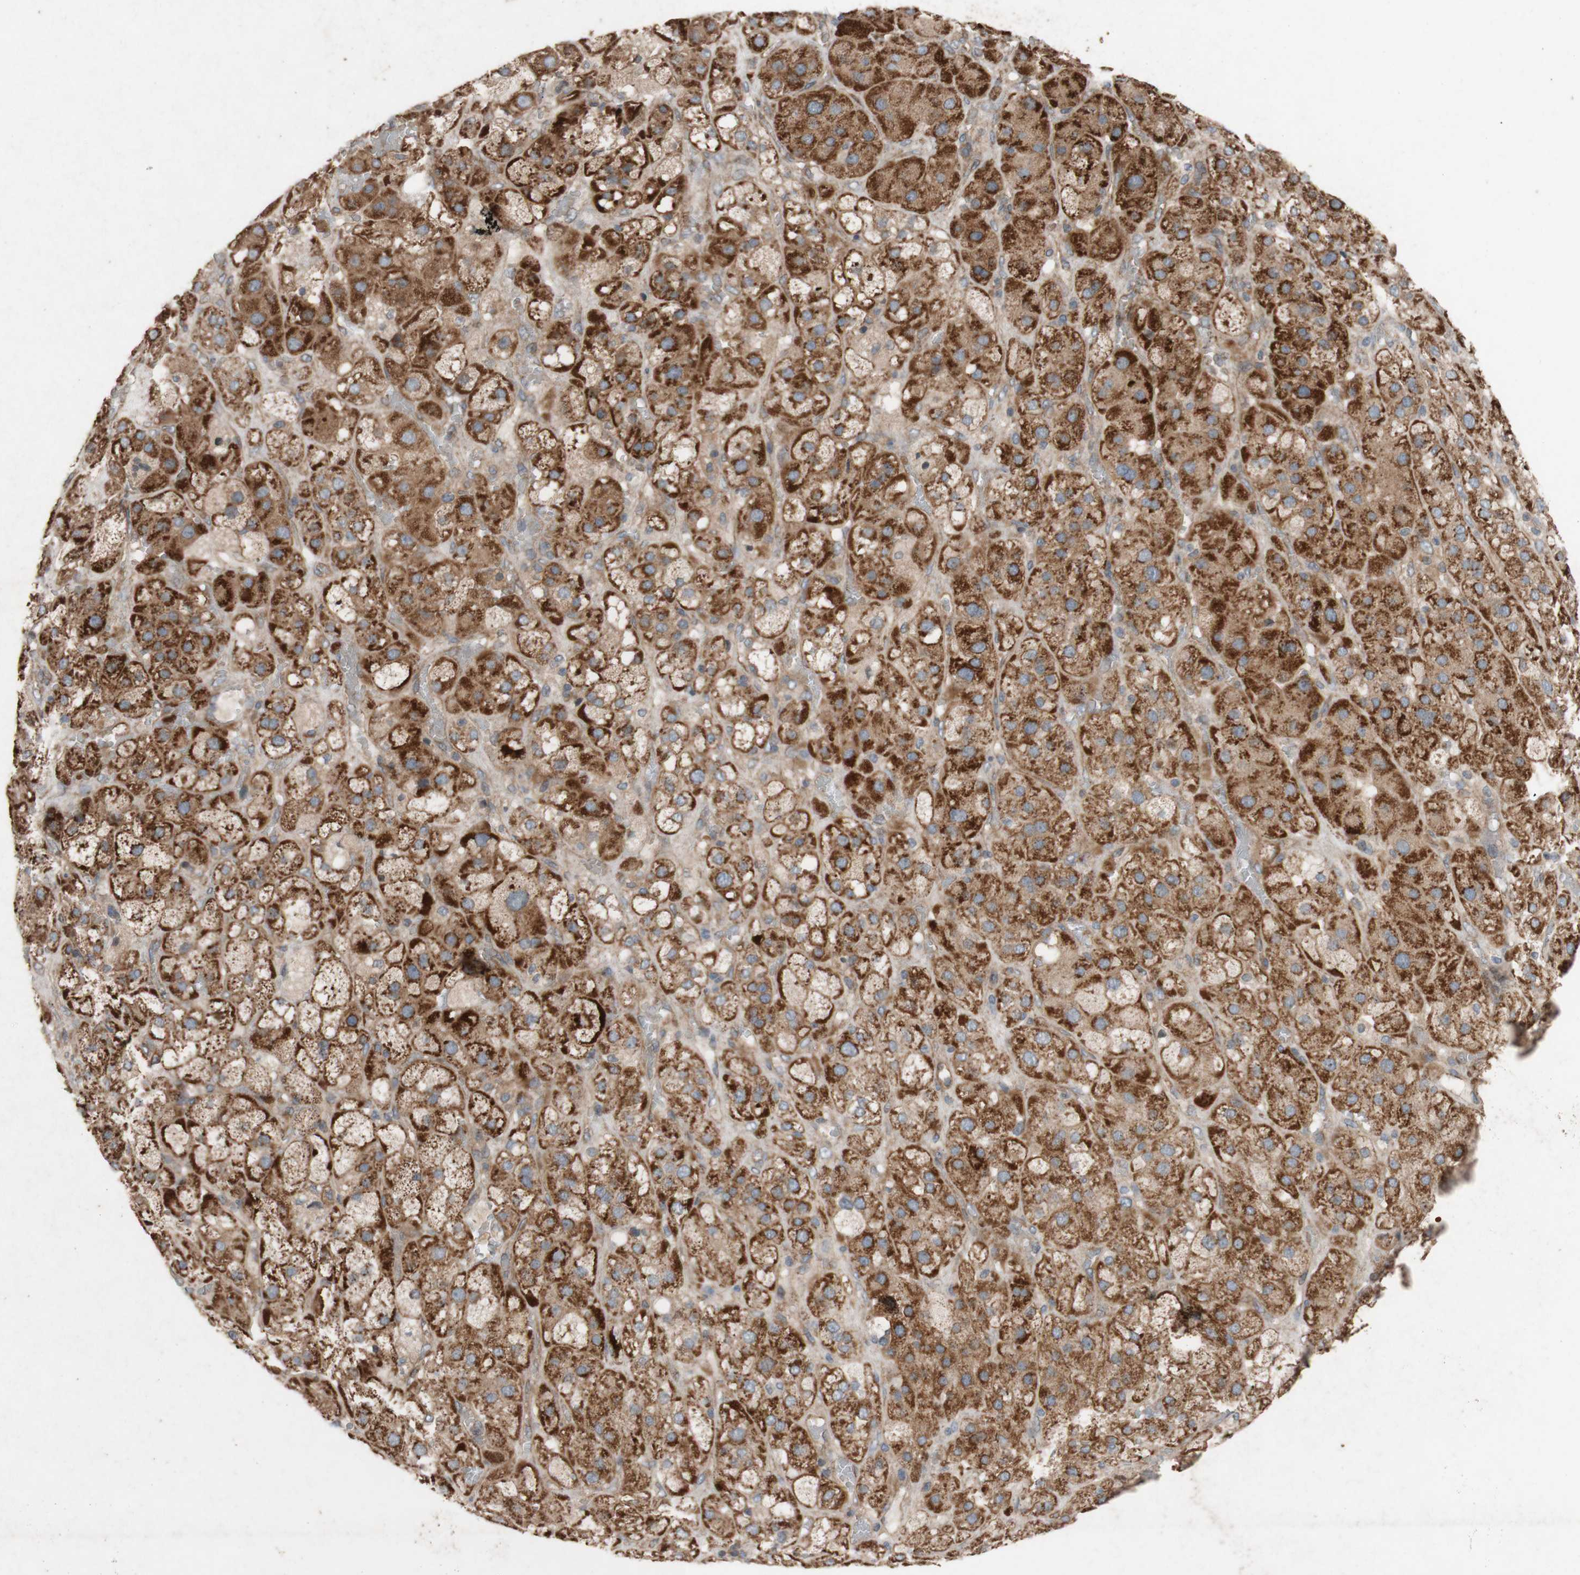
{"staining": {"intensity": "strong", "quantity": ">75%", "location": "cytoplasmic/membranous"}, "tissue": "adrenal gland", "cell_type": "Glandular cells", "image_type": "normal", "snomed": [{"axis": "morphology", "description": "Normal tissue, NOS"}, {"axis": "topography", "description": "Adrenal gland"}], "caption": "Approximately >75% of glandular cells in unremarkable human adrenal gland exhibit strong cytoplasmic/membranous protein staining as visualized by brown immunohistochemical staining.", "gene": "TST", "patient": {"sex": "female", "age": 47}}